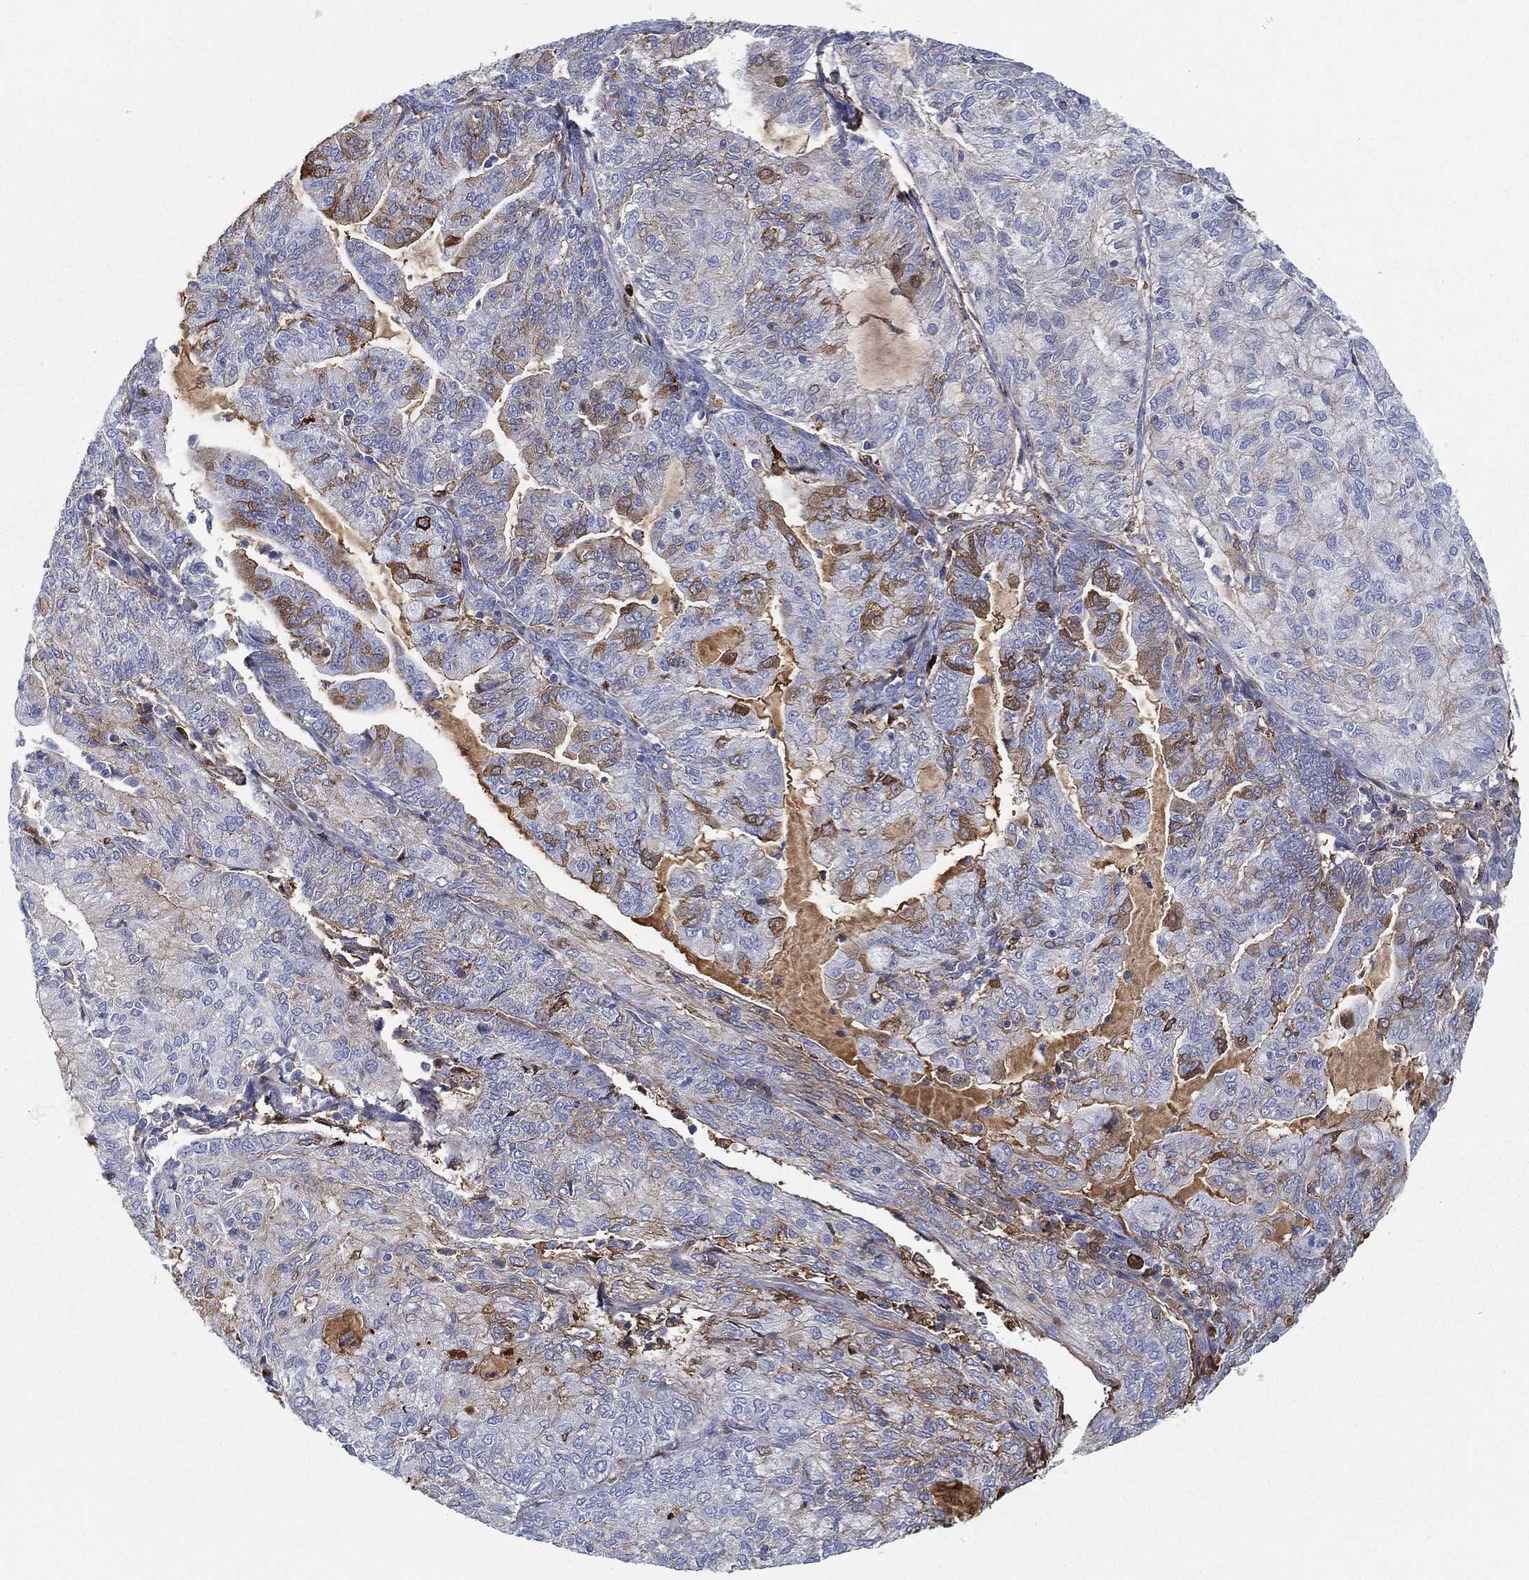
{"staining": {"intensity": "strong", "quantity": "<25%", "location": "cytoplasmic/membranous"}, "tissue": "endometrial cancer", "cell_type": "Tumor cells", "image_type": "cancer", "snomed": [{"axis": "morphology", "description": "Adenocarcinoma, NOS"}, {"axis": "topography", "description": "Endometrium"}], "caption": "Protein positivity by IHC reveals strong cytoplasmic/membranous expression in about <25% of tumor cells in endometrial adenocarcinoma.", "gene": "IFNB1", "patient": {"sex": "female", "age": 82}}